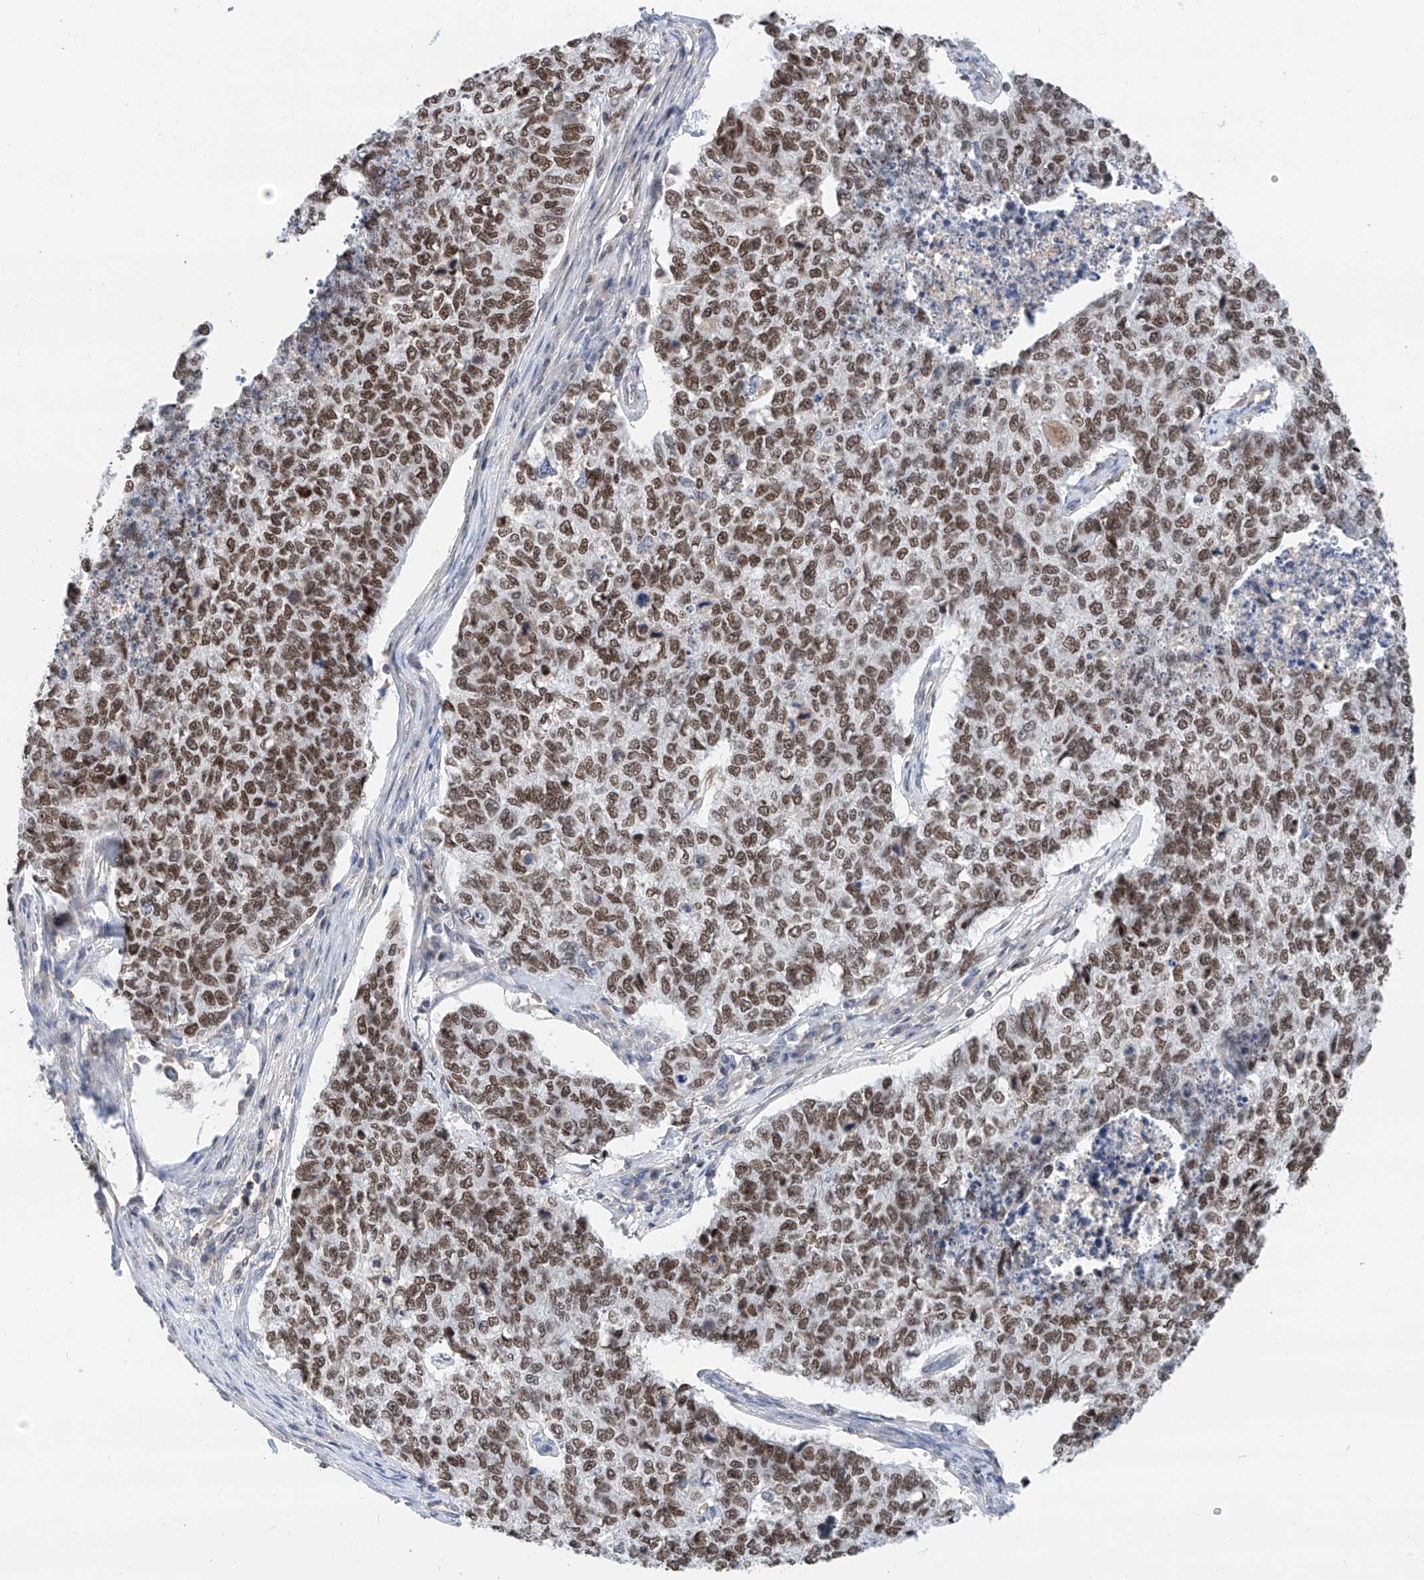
{"staining": {"intensity": "moderate", "quantity": ">75%", "location": "nuclear"}, "tissue": "cervical cancer", "cell_type": "Tumor cells", "image_type": "cancer", "snomed": [{"axis": "morphology", "description": "Squamous cell carcinoma, NOS"}, {"axis": "topography", "description": "Cervix"}], "caption": "Immunohistochemistry (DAB) staining of human cervical squamous cell carcinoma reveals moderate nuclear protein positivity in about >75% of tumor cells.", "gene": "SNRNP200", "patient": {"sex": "female", "age": 63}}